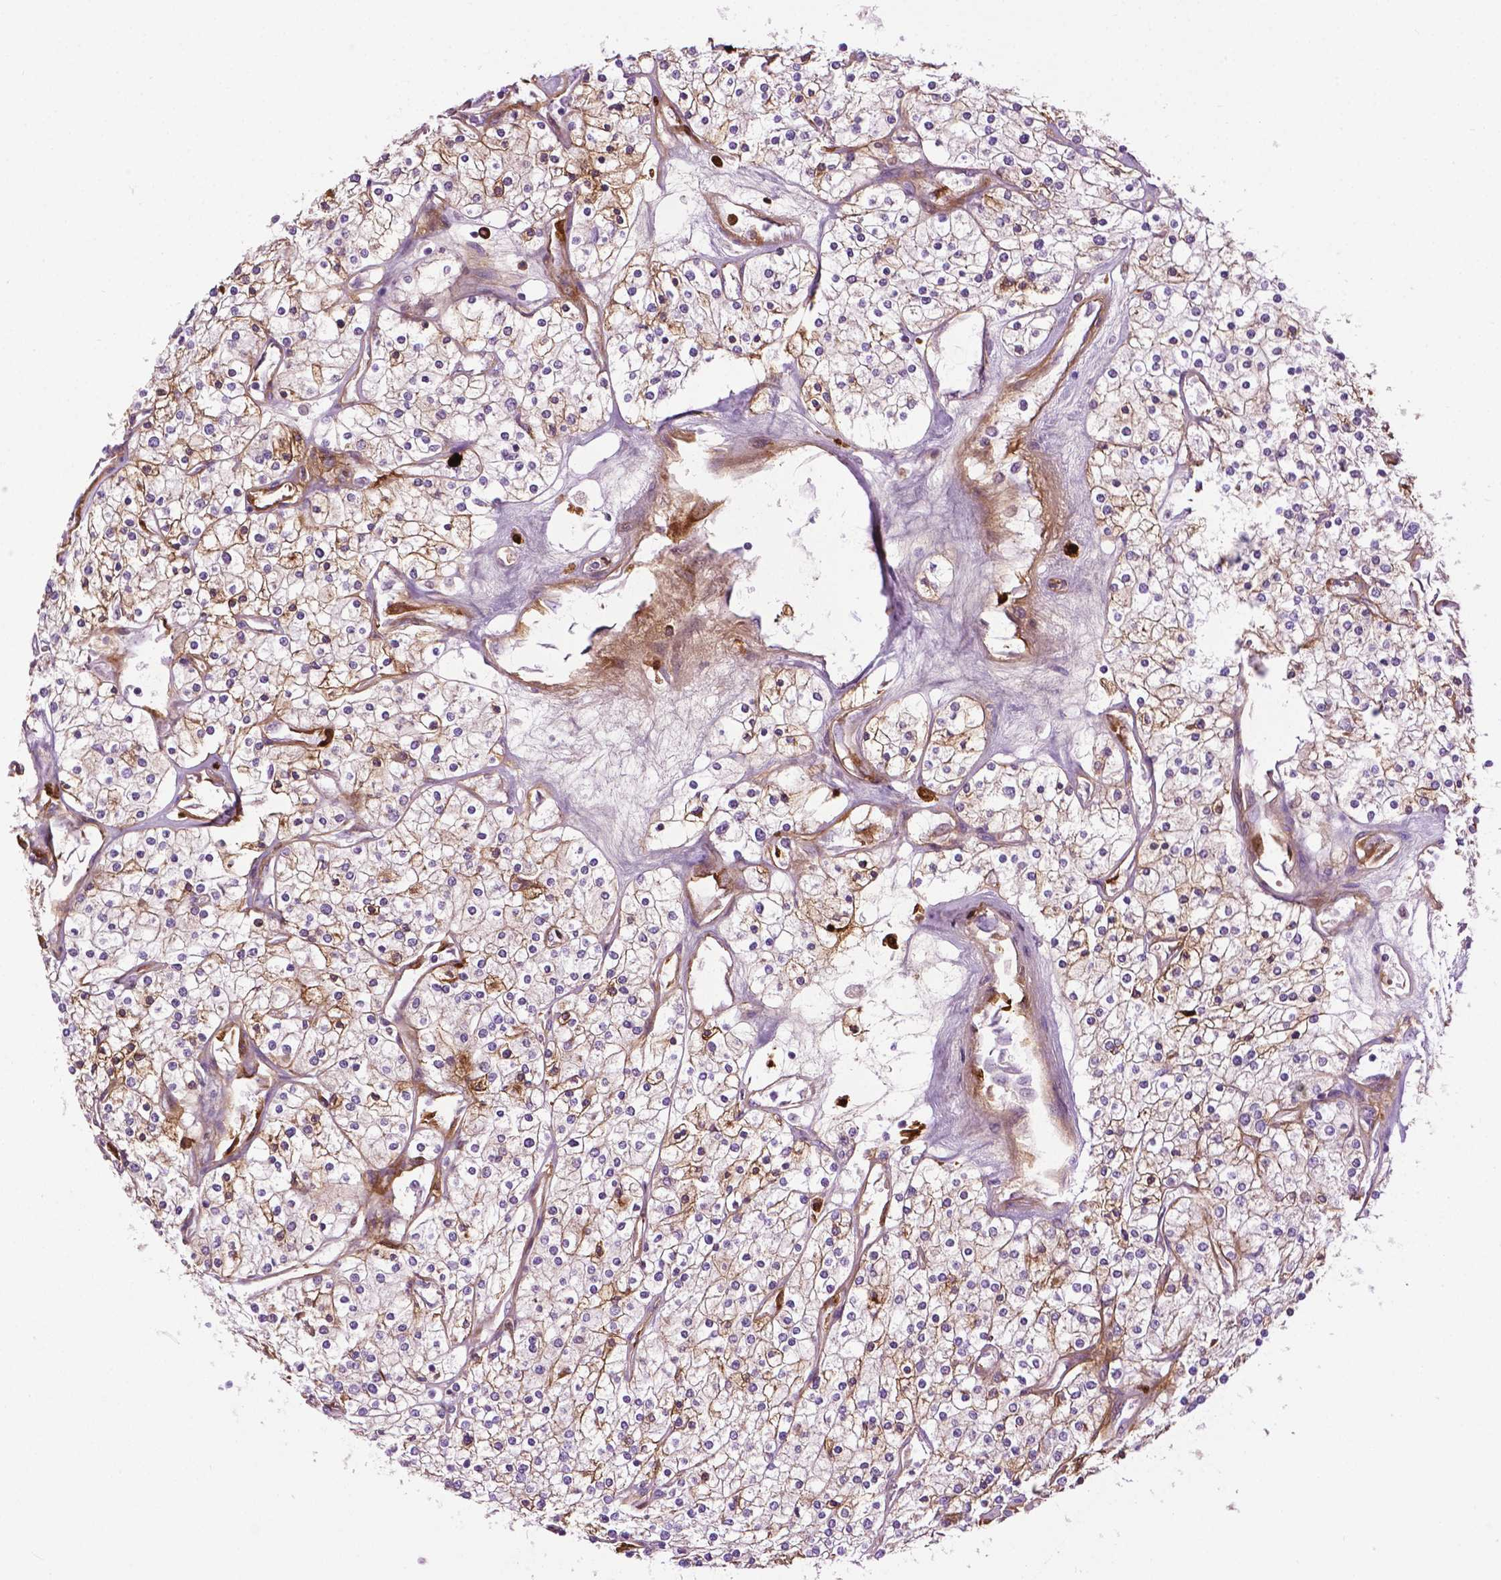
{"staining": {"intensity": "moderate", "quantity": ">75%", "location": "cytoplasmic/membranous"}, "tissue": "renal cancer", "cell_type": "Tumor cells", "image_type": "cancer", "snomed": [{"axis": "morphology", "description": "Adenocarcinoma, NOS"}, {"axis": "topography", "description": "Kidney"}], "caption": "Renal cancer (adenocarcinoma) stained with a brown dye displays moderate cytoplasmic/membranous positive positivity in approximately >75% of tumor cells.", "gene": "COL23A1", "patient": {"sex": "male", "age": 80}}